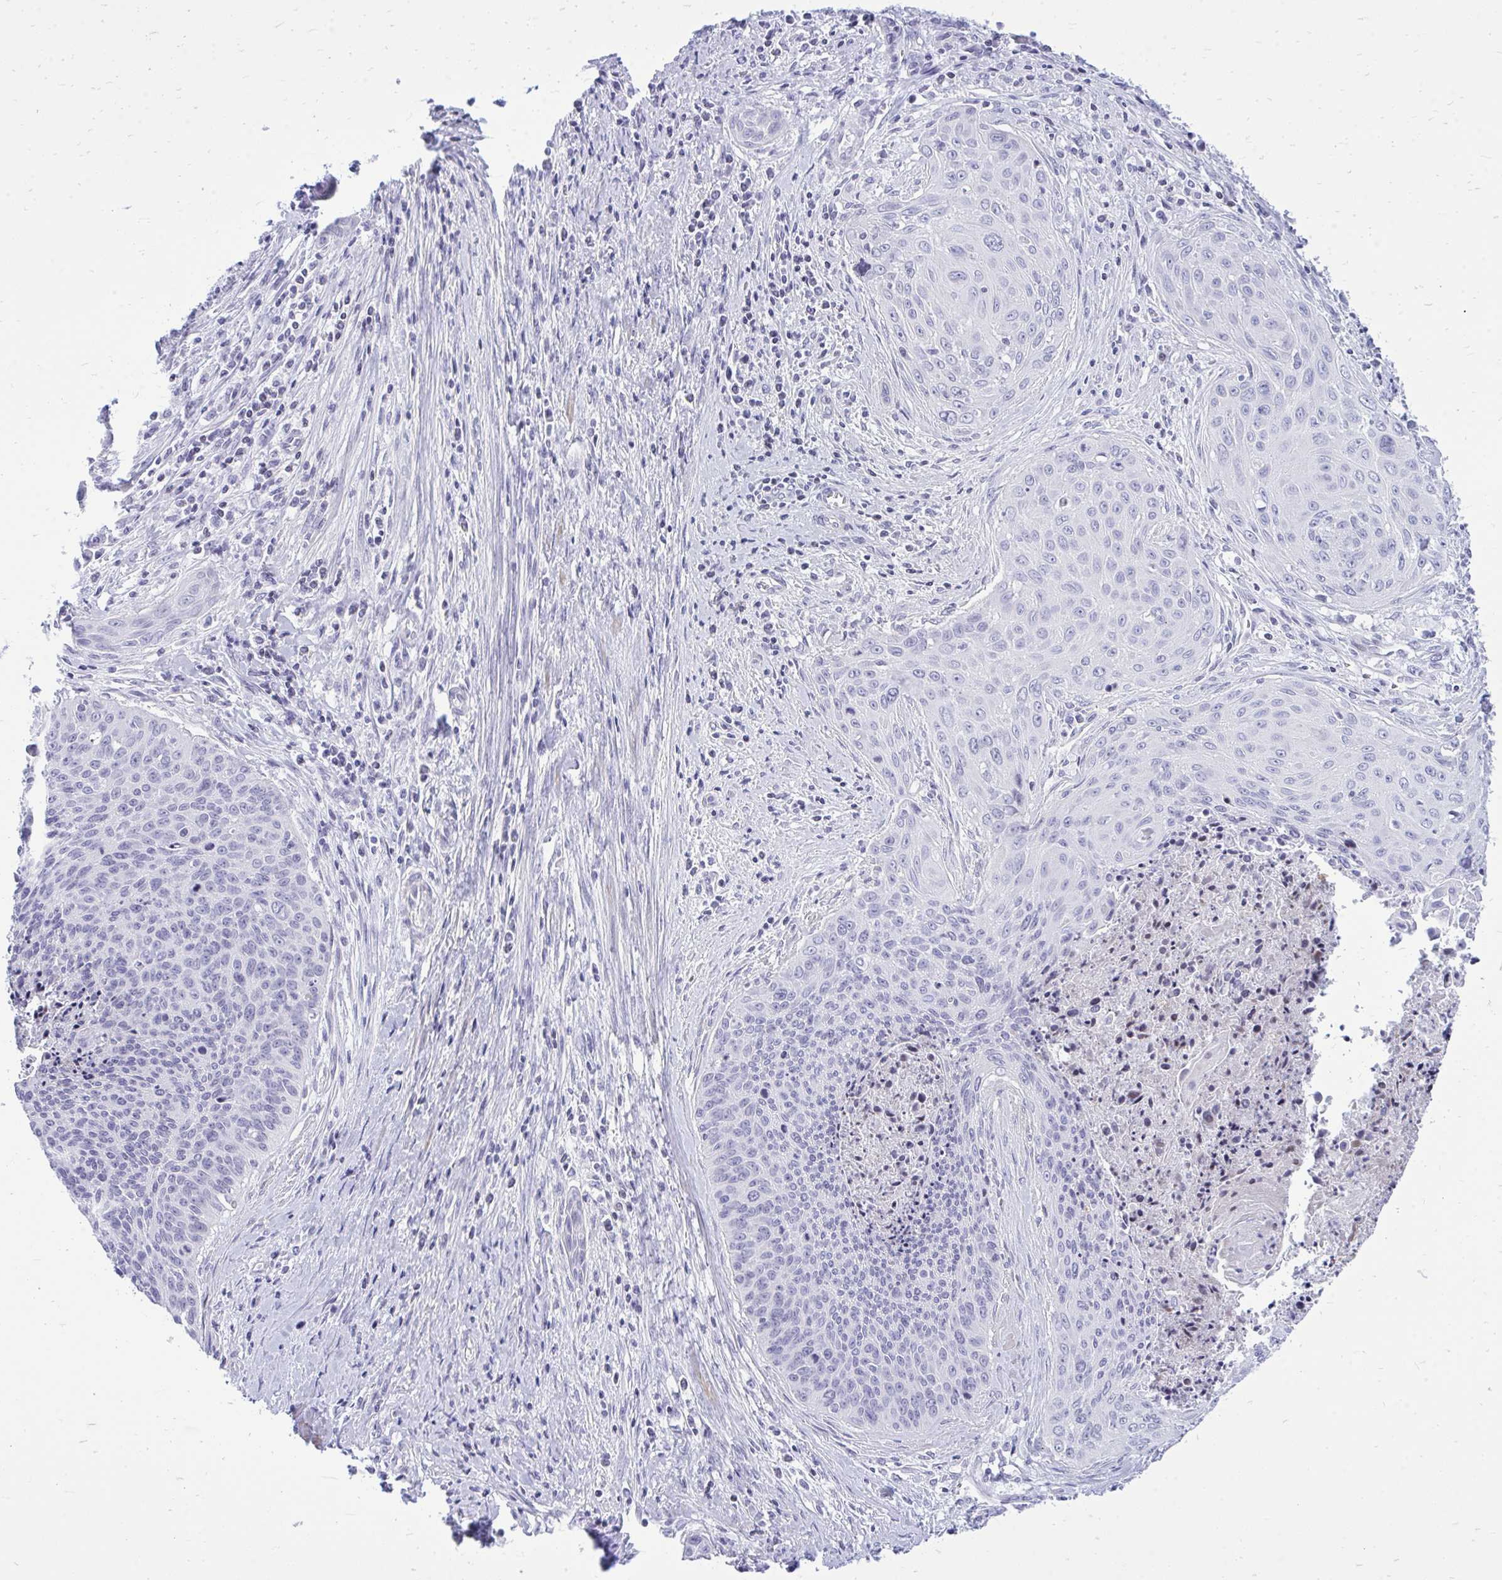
{"staining": {"intensity": "negative", "quantity": "none", "location": "none"}, "tissue": "cervical cancer", "cell_type": "Tumor cells", "image_type": "cancer", "snomed": [{"axis": "morphology", "description": "Squamous cell carcinoma, NOS"}, {"axis": "topography", "description": "Cervix"}], "caption": "Immunohistochemical staining of cervical squamous cell carcinoma shows no significant positivity in tumor cells.", "gene": "GABRA1", "patient": {"sex": "female", "age": 55}}